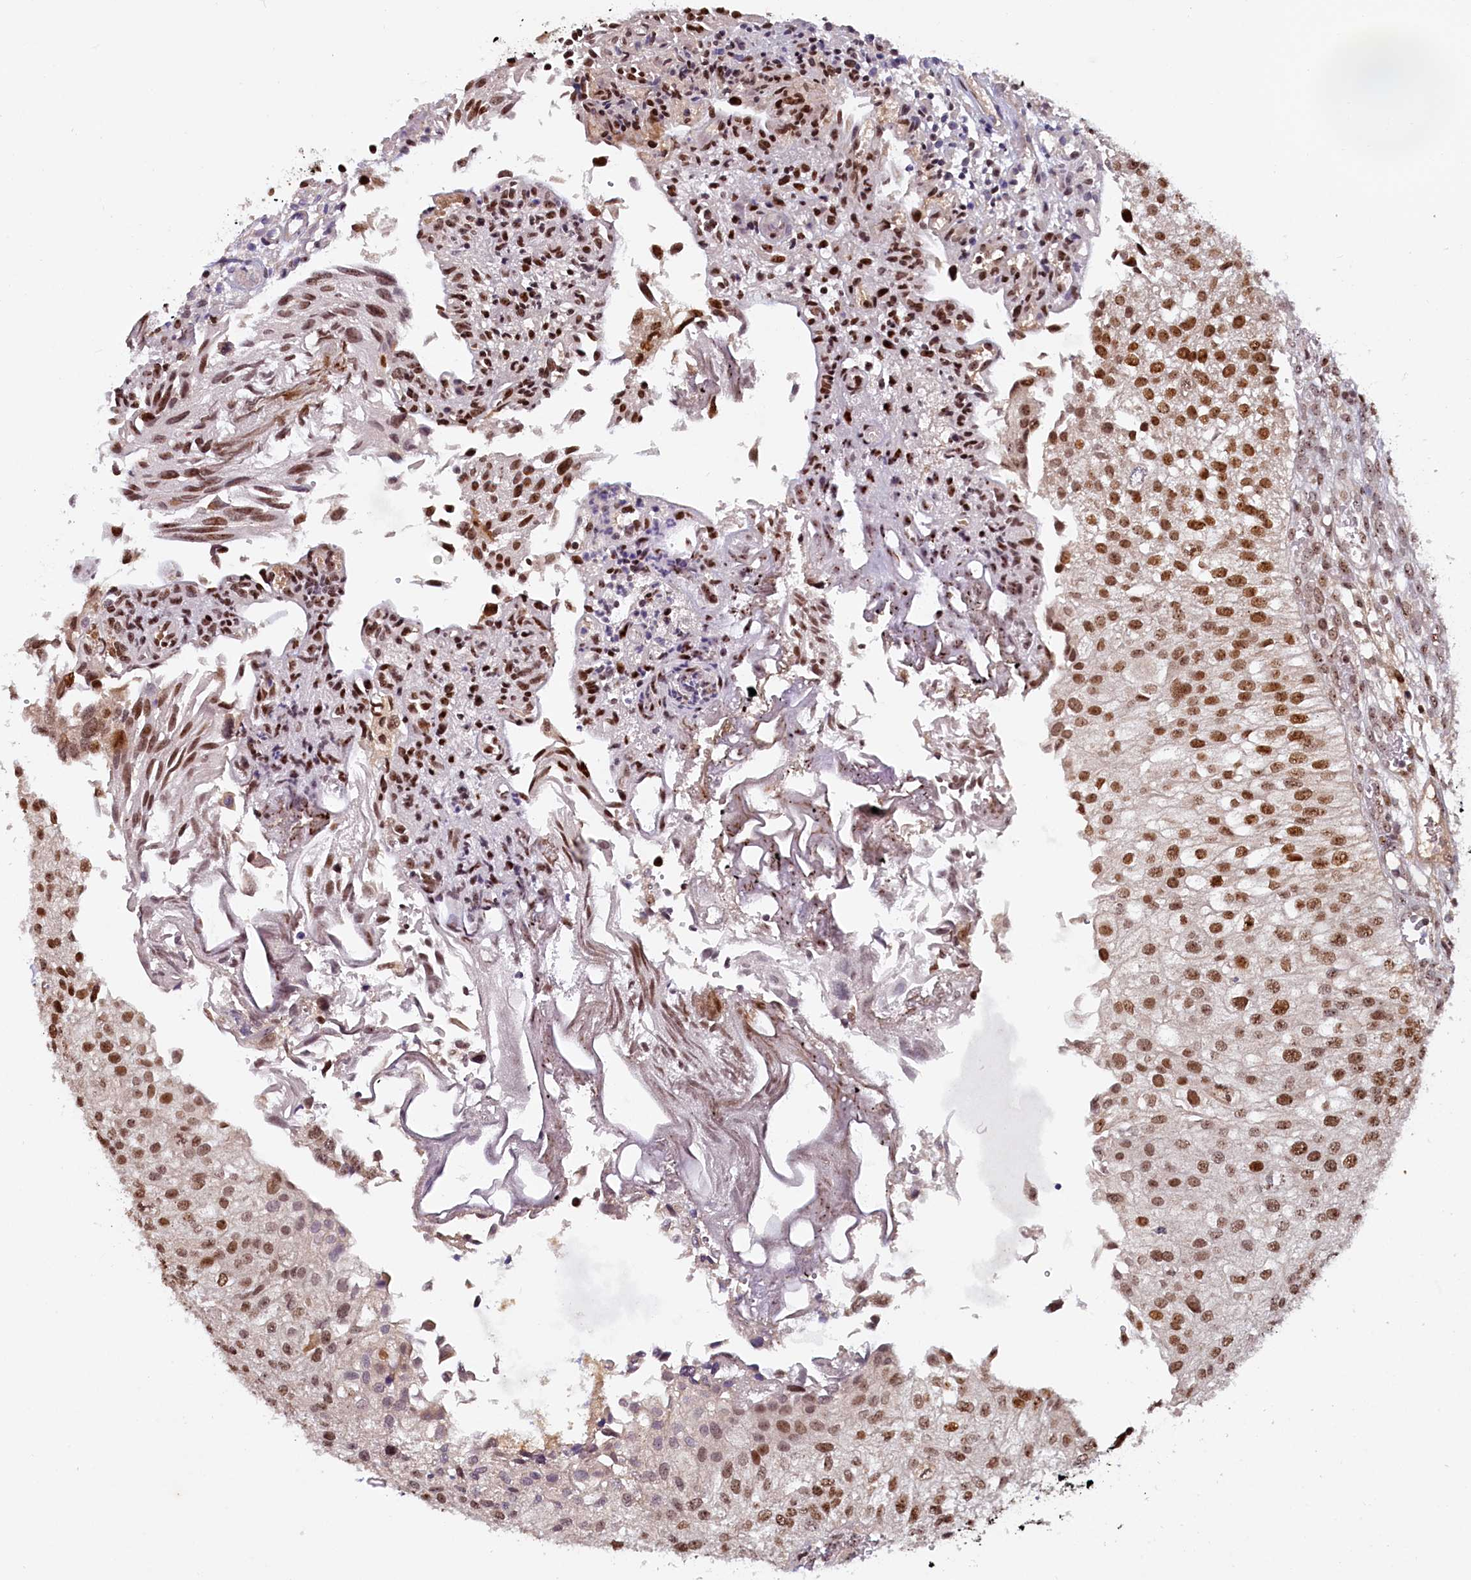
{"staining": {"intensity": "moderate", "quantity": ">75%", "location": "nuclear"}, "tissue": "urothelial cancer", "cell_type": "Tumor cells", "image_type": "cancer", "snomed": [{"axis": "morphology", "description": "Urothelial carcinoma, Low grade"}, {"axis": "topography", "description": "Urinary bladder"}], "caption": "Immunohistochemistry (IHC) photomicrograph of urothelial carcinoma (low-grade) stained for a protein (brown), which shows medium levels of moderate nuclear positivity in about >75% of tumor cells.", "gene": "TCOF1", "patient": {"sex": "female", "age": 89}}